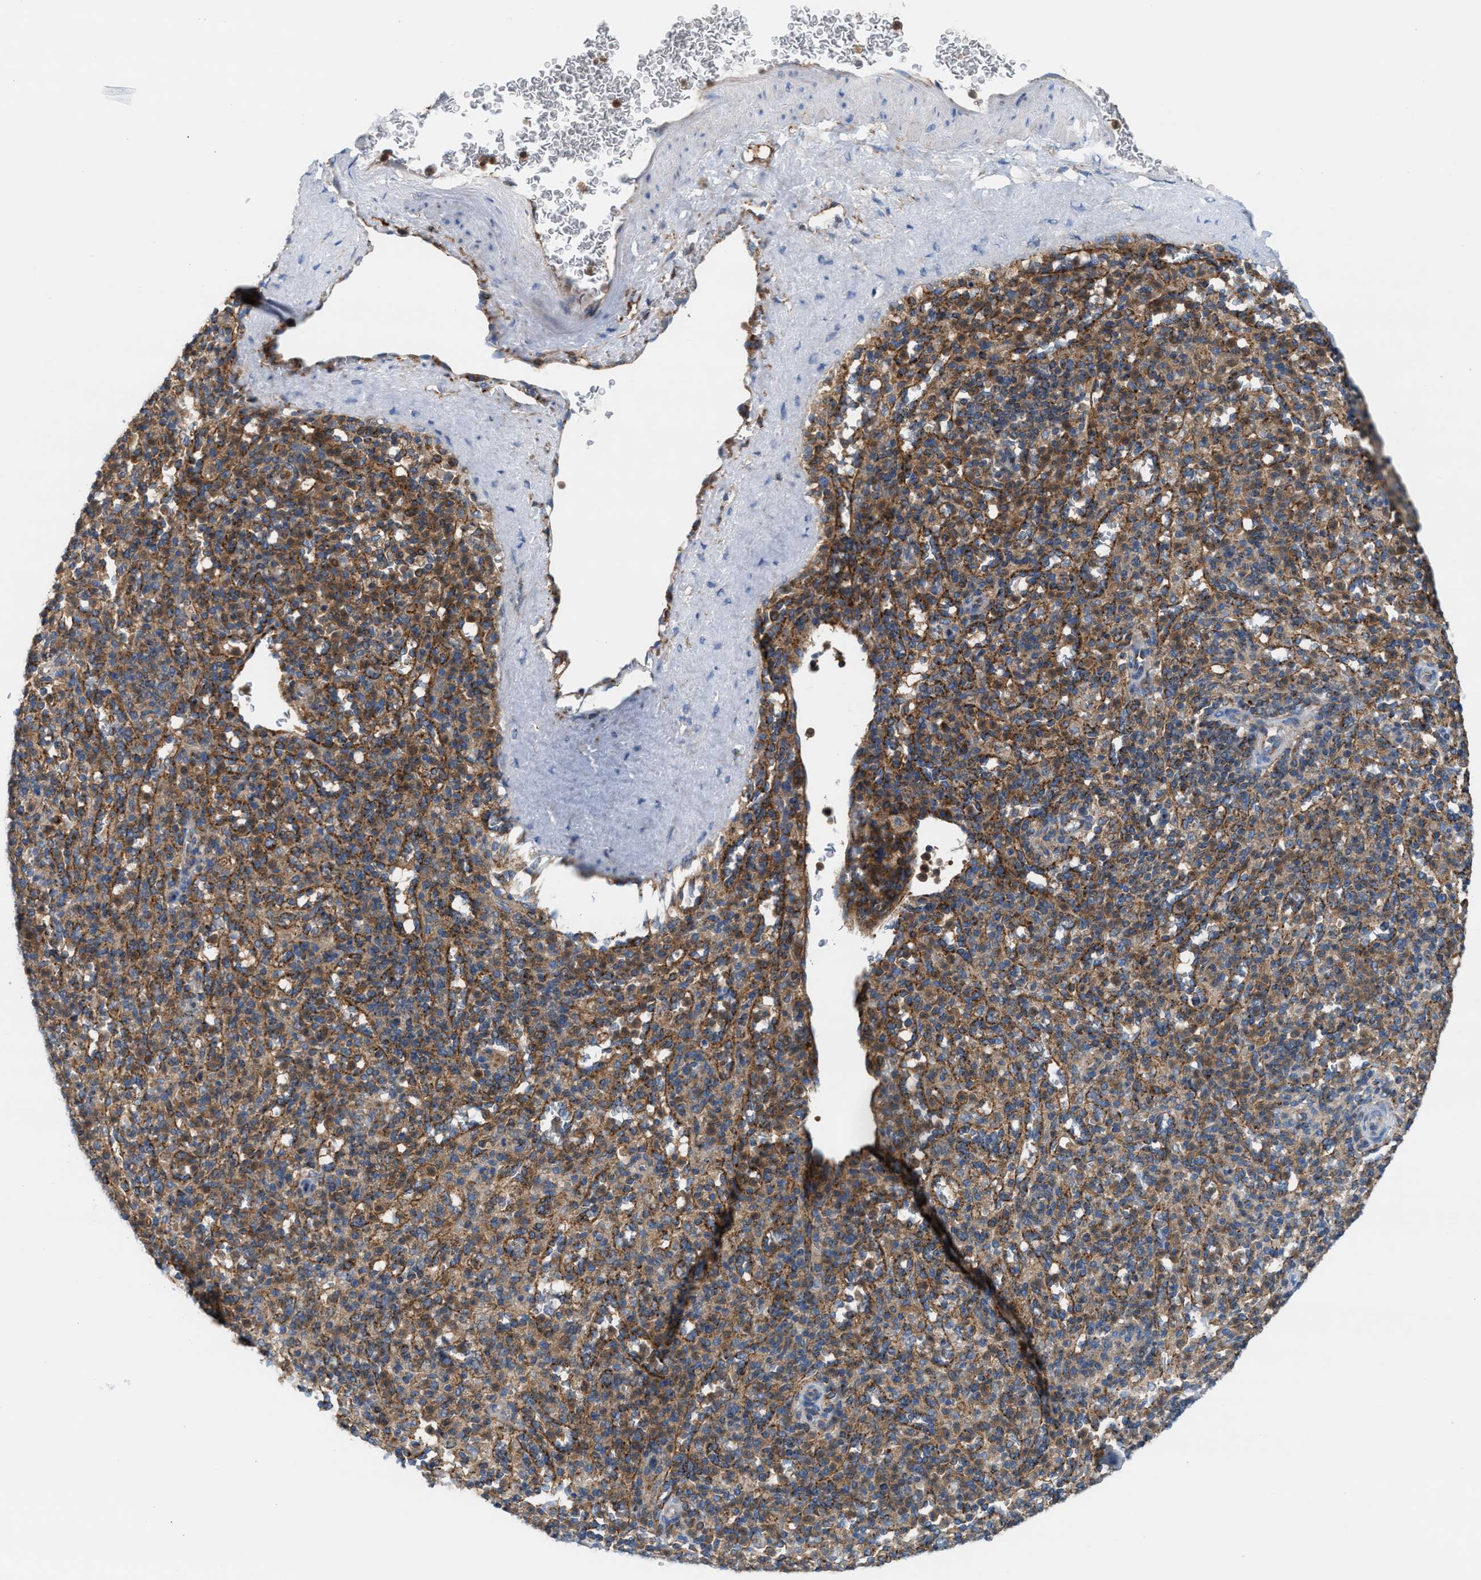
{"staining": {"intensity": "moderate", "quantity": "25%-75%", "location": "cytoplasmic/membranous"}, "tissue": "spleen", "cell_type": "Cells in red pulp", "image_type": "normal", "snomed": [{"axis": "morphology", "description": "Normal tissue, NOS"}, {"axis": "topography", "description": "Spleen"}], "caption": "Protein staining reveals moderate cytoplasmic/membranous positivity in about 25%-75% of cells in red pulp in benign spleen. The staining was performed using DAB, with brown indicating positive protein expression. Nuclei are stained blue with hematoxylin.", "gene": "TBC1D15", "patient": {"sex": "male", "age": 36}}